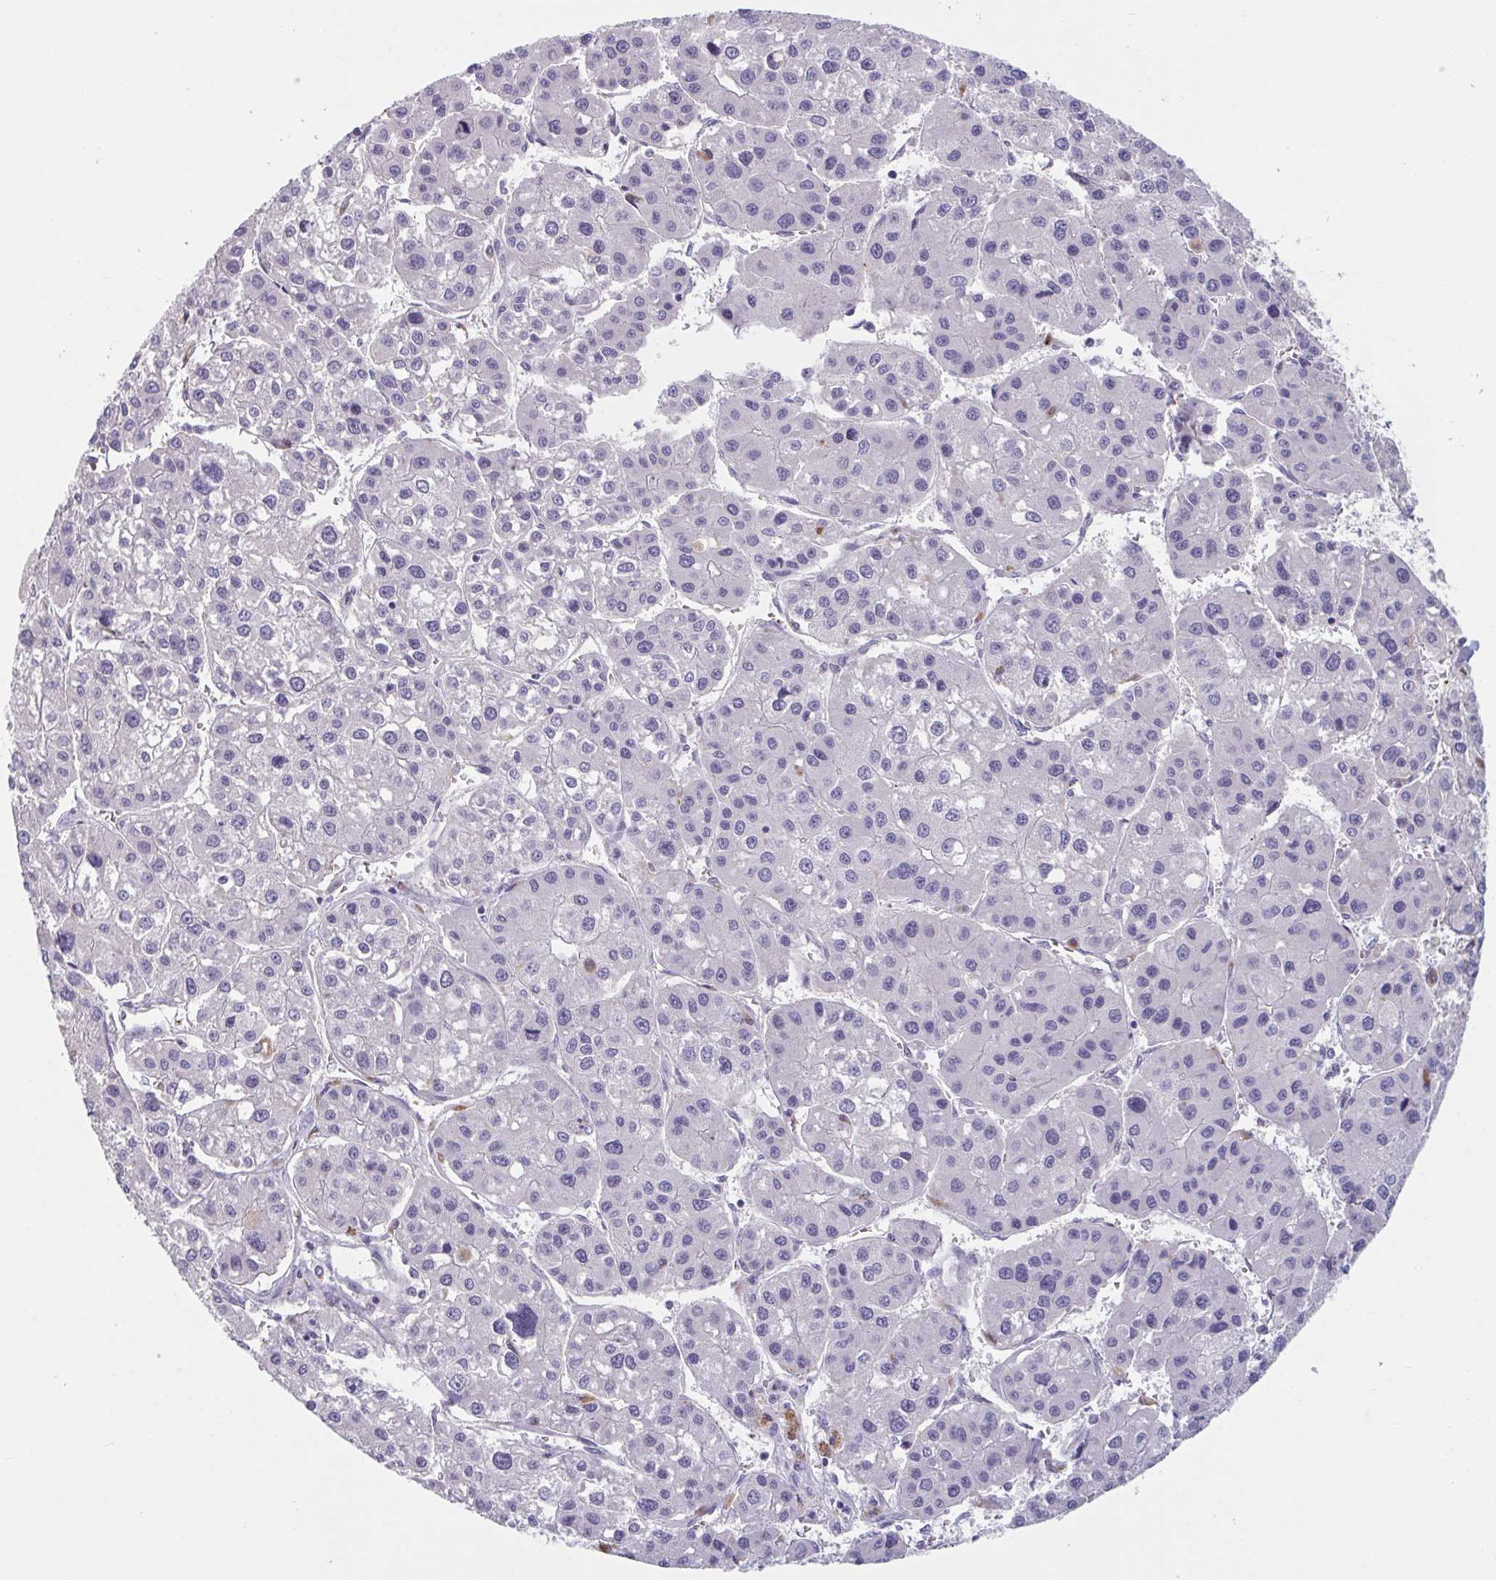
{"staining": {"intensity": "negative", "quantity": "none", "location": "none"}, "tissue": "liver cancer", "cell_type": "Tumor cells", "image_type": "cancer", "snomed": [{"axis": "morphology", "description": "Carcinoma, Hepatocellular, NOS"}, {"axis": "topography", "description": "Liver"}], "caption": "This is an immunohistochemistry histopathology image of human liver cancer (hepatocellular carcinoma). There is no staining in tumor cells.", "gene": "TNFSF10", "patient": {"sex": "male", "age": 73}}